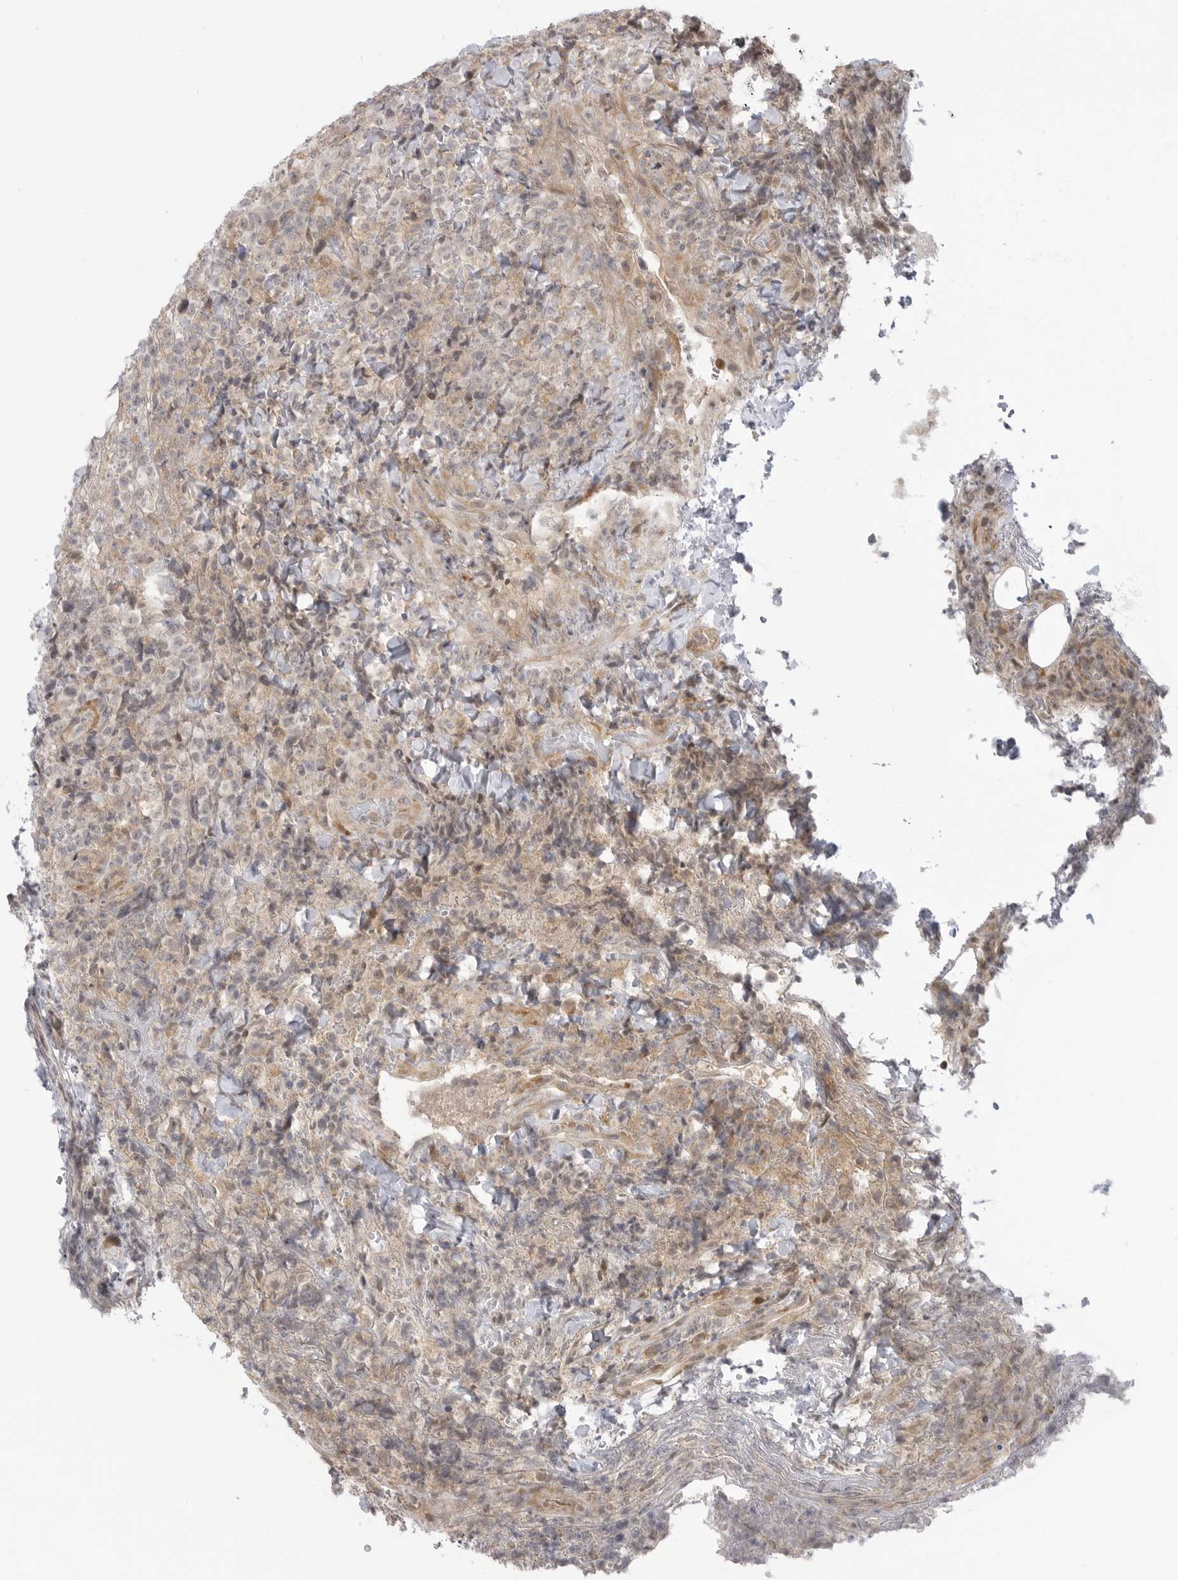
{"staining": {"intensity": "negative", "quantity": "none", "location": "none"}, "tissue": "lymphoma", "cell_type": "Tumor cells", "image_type": "cancer", "snomed": [{"axis": "morphology", "description": "Malignant lymphoma, non-Hodgkin's type, High grade"}, {"axis": "topography", "description": "Lymph node"}], "caption": "Tumor cells are negative for brown protein staining in lymphoma. (DAB immunohistochemistry (IHC) visualized using brightfield microscopy, high magnification).", "gene": "GGT6", "patient": {"sex": "male", "age": 13}}